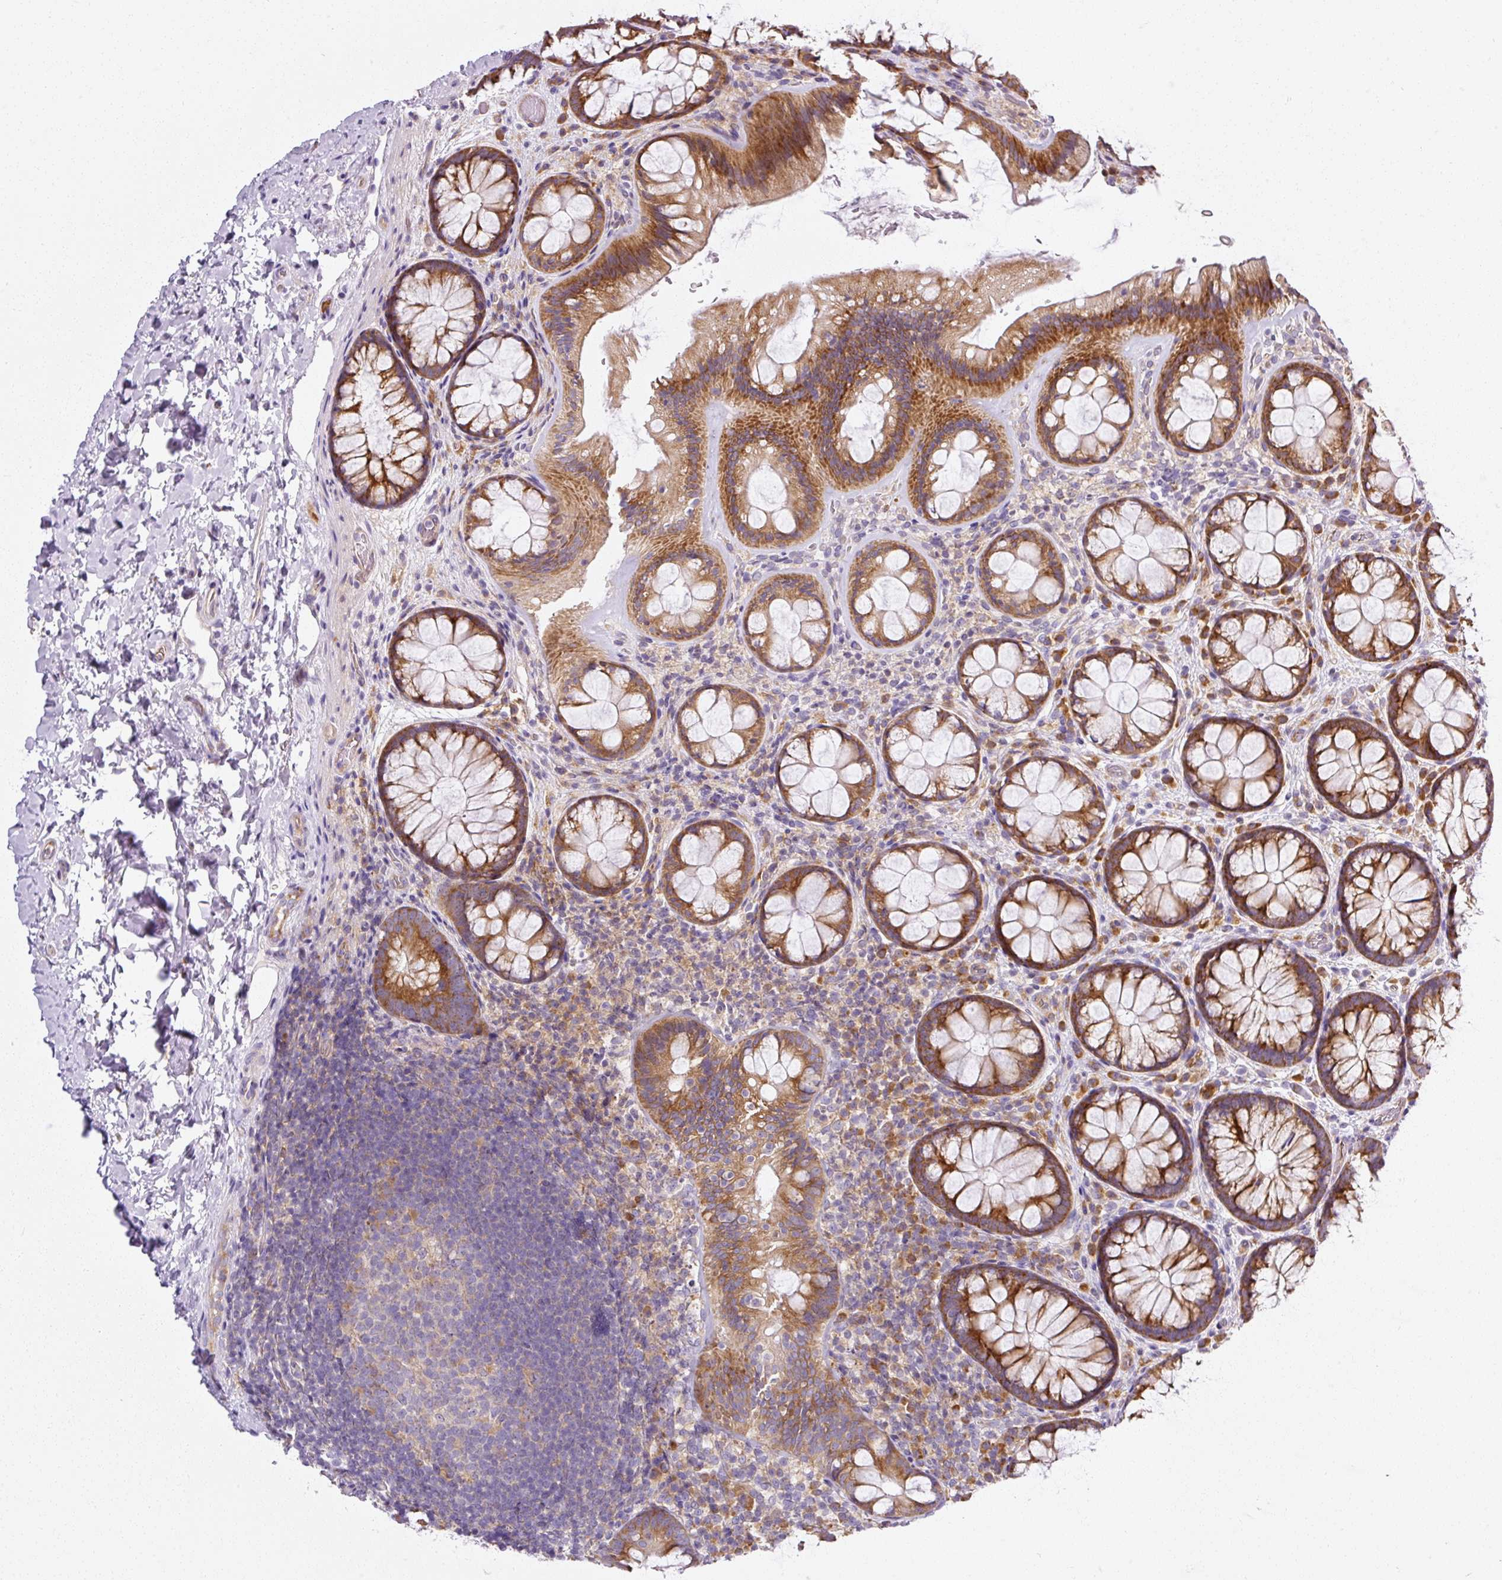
{"staining": {"intensity": "negative", "quantity": "none", "location": "none"}, "tissue": "colon", "cell_type": "Endothelial cells", "image_type": "normal", "snomed": [{"axis": "morphology", "description": "Normal tissue, NOS"}, {"axis": "topography", "description": "Colon"}], "caption": "Endothelial cells are negative for protein expression in normal human colon. (Brightfield microscopy of DAB (3,3'-diaminobenzidine) IHC at high magnification).", "gene": "RPL10A", "patient": {"sex": "male", "age": 46}}